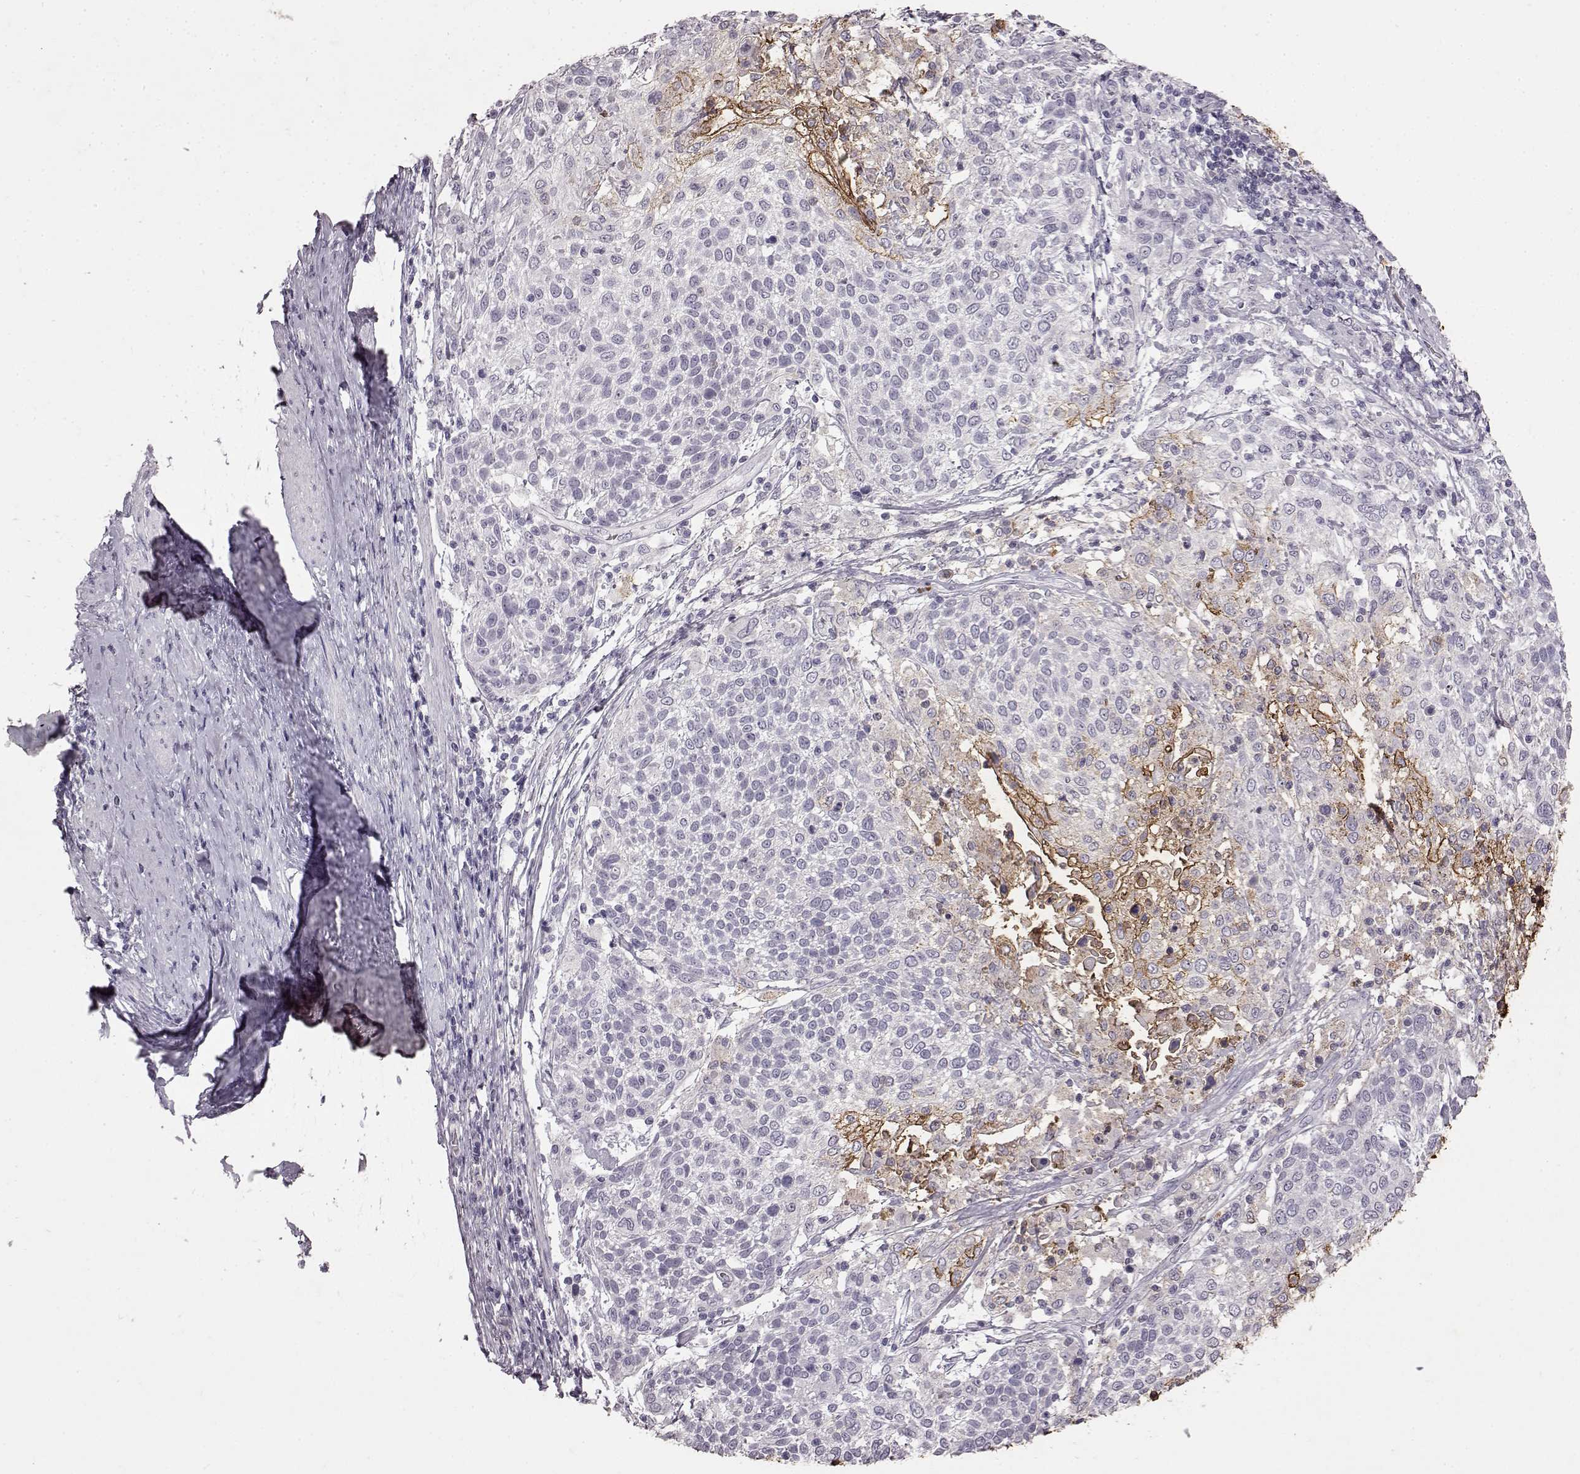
{"staining": {"intensity": "negative", "quantity": "none", "location": "none"}, "tissue": "cervical cancer", "cell_type": "Tumor cells", "image_type": "cancer", "snomed": [{"axis": "morphology", "description": "Squamous cell carcinoma, NOS"}, {"axis": "topography", "description": "Cervix"}], "caption": "IHC histopathology image of neoplastic tissue: human cervical cancer (squamous cell carcinoma) stained with DAB (3,3'-diaminobenzidine) exhibits no significant protein positivity in tumor cells.", "gene": "FUT4", "patient": {"sex": "female", "age": 61}}